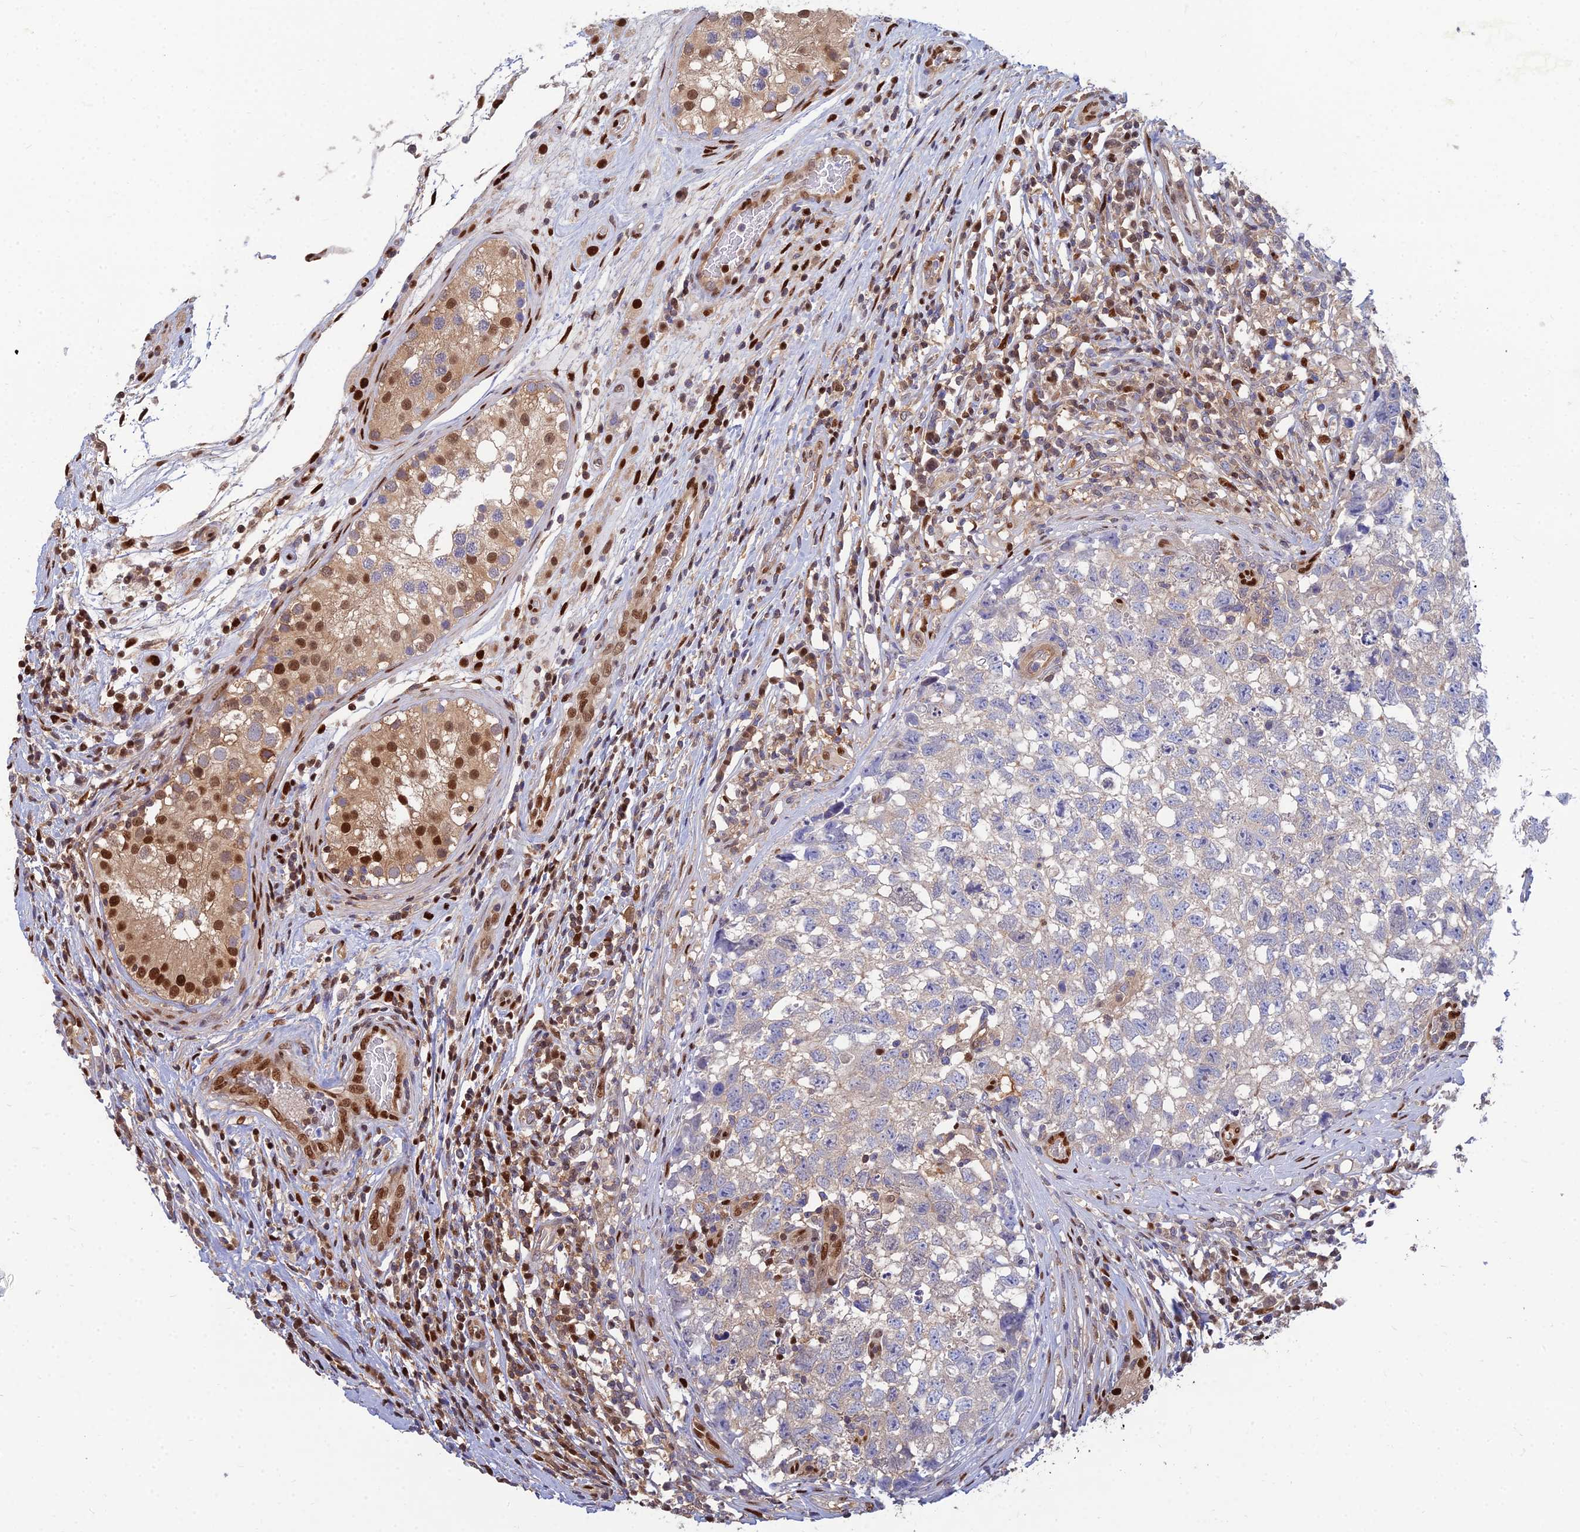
{"staining": {"intensity": "negative", "quantity": "none", "location": "none"}, "tissue": "testis cancer", "cell_type": "Tumor cells", "image_type": "cancer", "snomed": [{"axis": "morphology", "description": "Seminoma, NOS"}, {"axis": "morphology", "description": "Carcinoma, Embryonal, NOS"}, {"axis": "topography", "description": "Testis"}], "caption": "Testis cancer was stained to show a protein in brown. There is no significant staining in tumor cells. Brightfield microscopy of immunohistochemistry (IHC) stained with DAB (3,3'-diaminobenzidine) (brown) and hematoxylin (blue), captured at high magnification.", "gene": "DNPEP", "patient": {"sex": "male", "age": 29}}